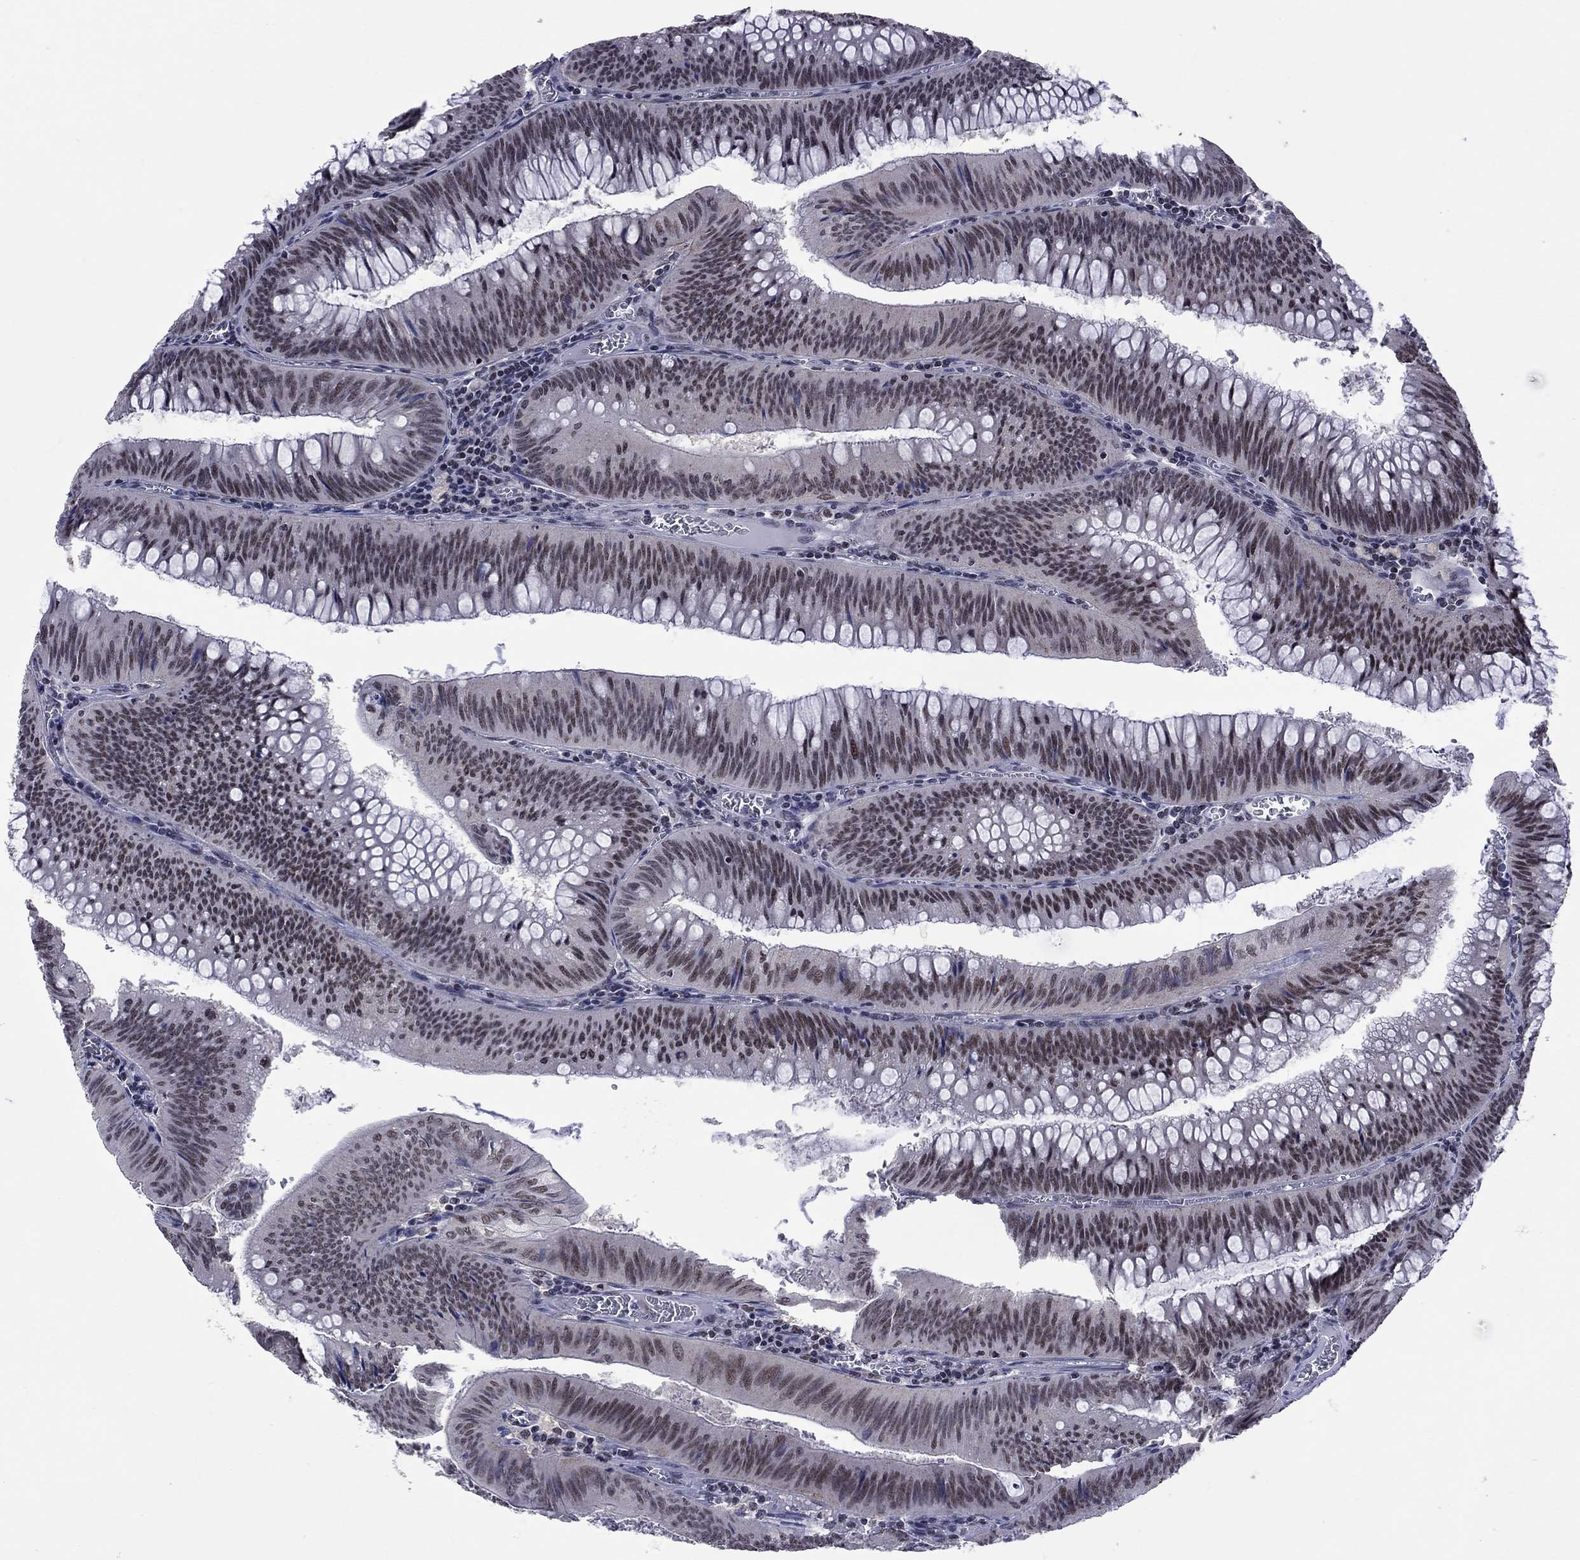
{"staining": {"intensity": "moderate", "quantity": "25%-75%", "location": "nuclear"}, "tissue": "colorectal cancer", "cell_type": "Tumor cells", "image_type": "cancer", "snomed": [{"axis": "morphology", "description": "Adenocarcinoma, NOS"}, {"axis": "topography", "description": "Rectum"}], "caption": "Immunohistochemistry (DAB (3,3'-diaminobenzidine)) staining of human colorectal cancer (adenocarcinoma) displays moderate nuclear protein staining in about 25%-75% of tumor cells.", "gene": "TAF9", "patient": {"sex": "female", "age": 72}}